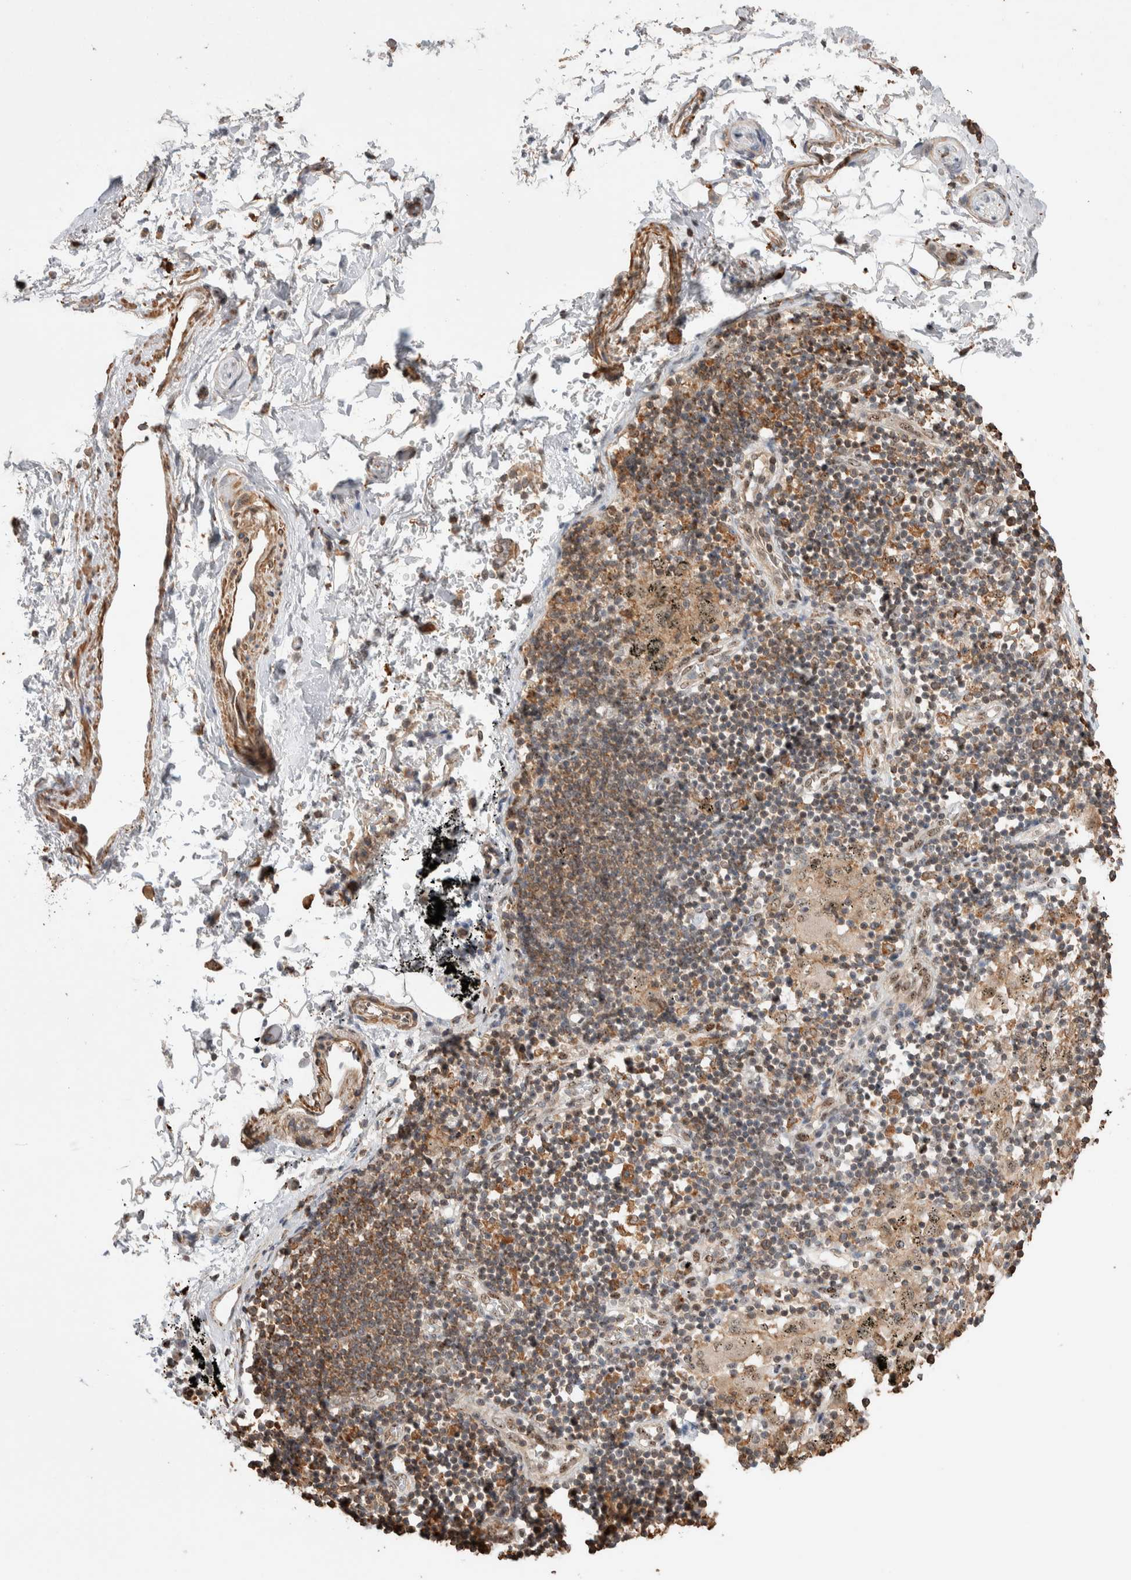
{"staining": {"intensity": "negative", "quantity": "none", "location": "none"}, "tissue": "adipose tissue", "cell_type": "Adipocytes", "image_type": "normal", "snomed": [{"axis": "morphology", "description": "Normal tissue, NOS"}, {"axis": "topography", "description": "Cartilage tissue"}, {"axis": "topography", "description": "Lung"}], "caption": "Adipose tissue stained for a protein using immunohistochemistry demonstrates no expression adipocytes.", "gene": "ZNF704", "patient": {"sex": "female", "age": 77}}